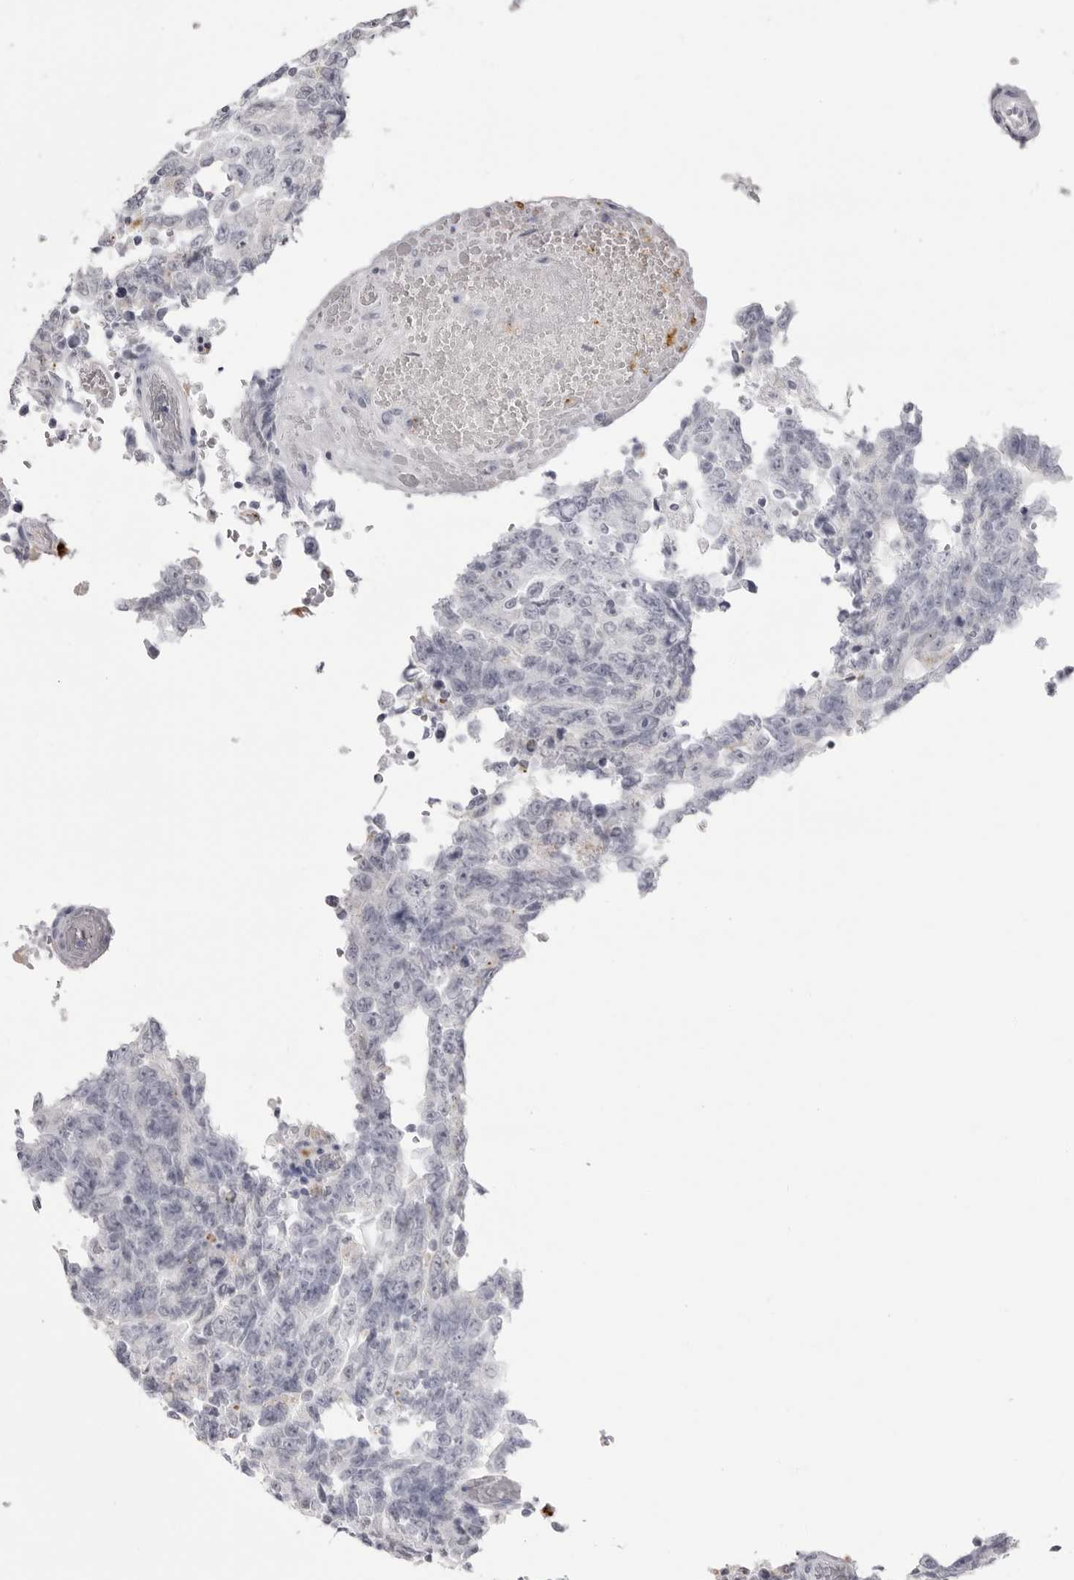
{"staining": {"intensity": "negative", "quantity": "none", "location": "none"}, "tissue": "testis cancer", "cell_type": "Tumor cells", "image_type": "cancer", "snomed": [{"axis": "morphology", "description": "Carcinoma, Embryonal, NOS"}, {"axis": "topography", "description": "Testis"}], "caption": "Testis embryonal carcinoma stained for a protein using immunohistochemistry reveals no positivity tumor cells.", "gene": "IL25", "patient": {"sex": "male", "age": 26}}